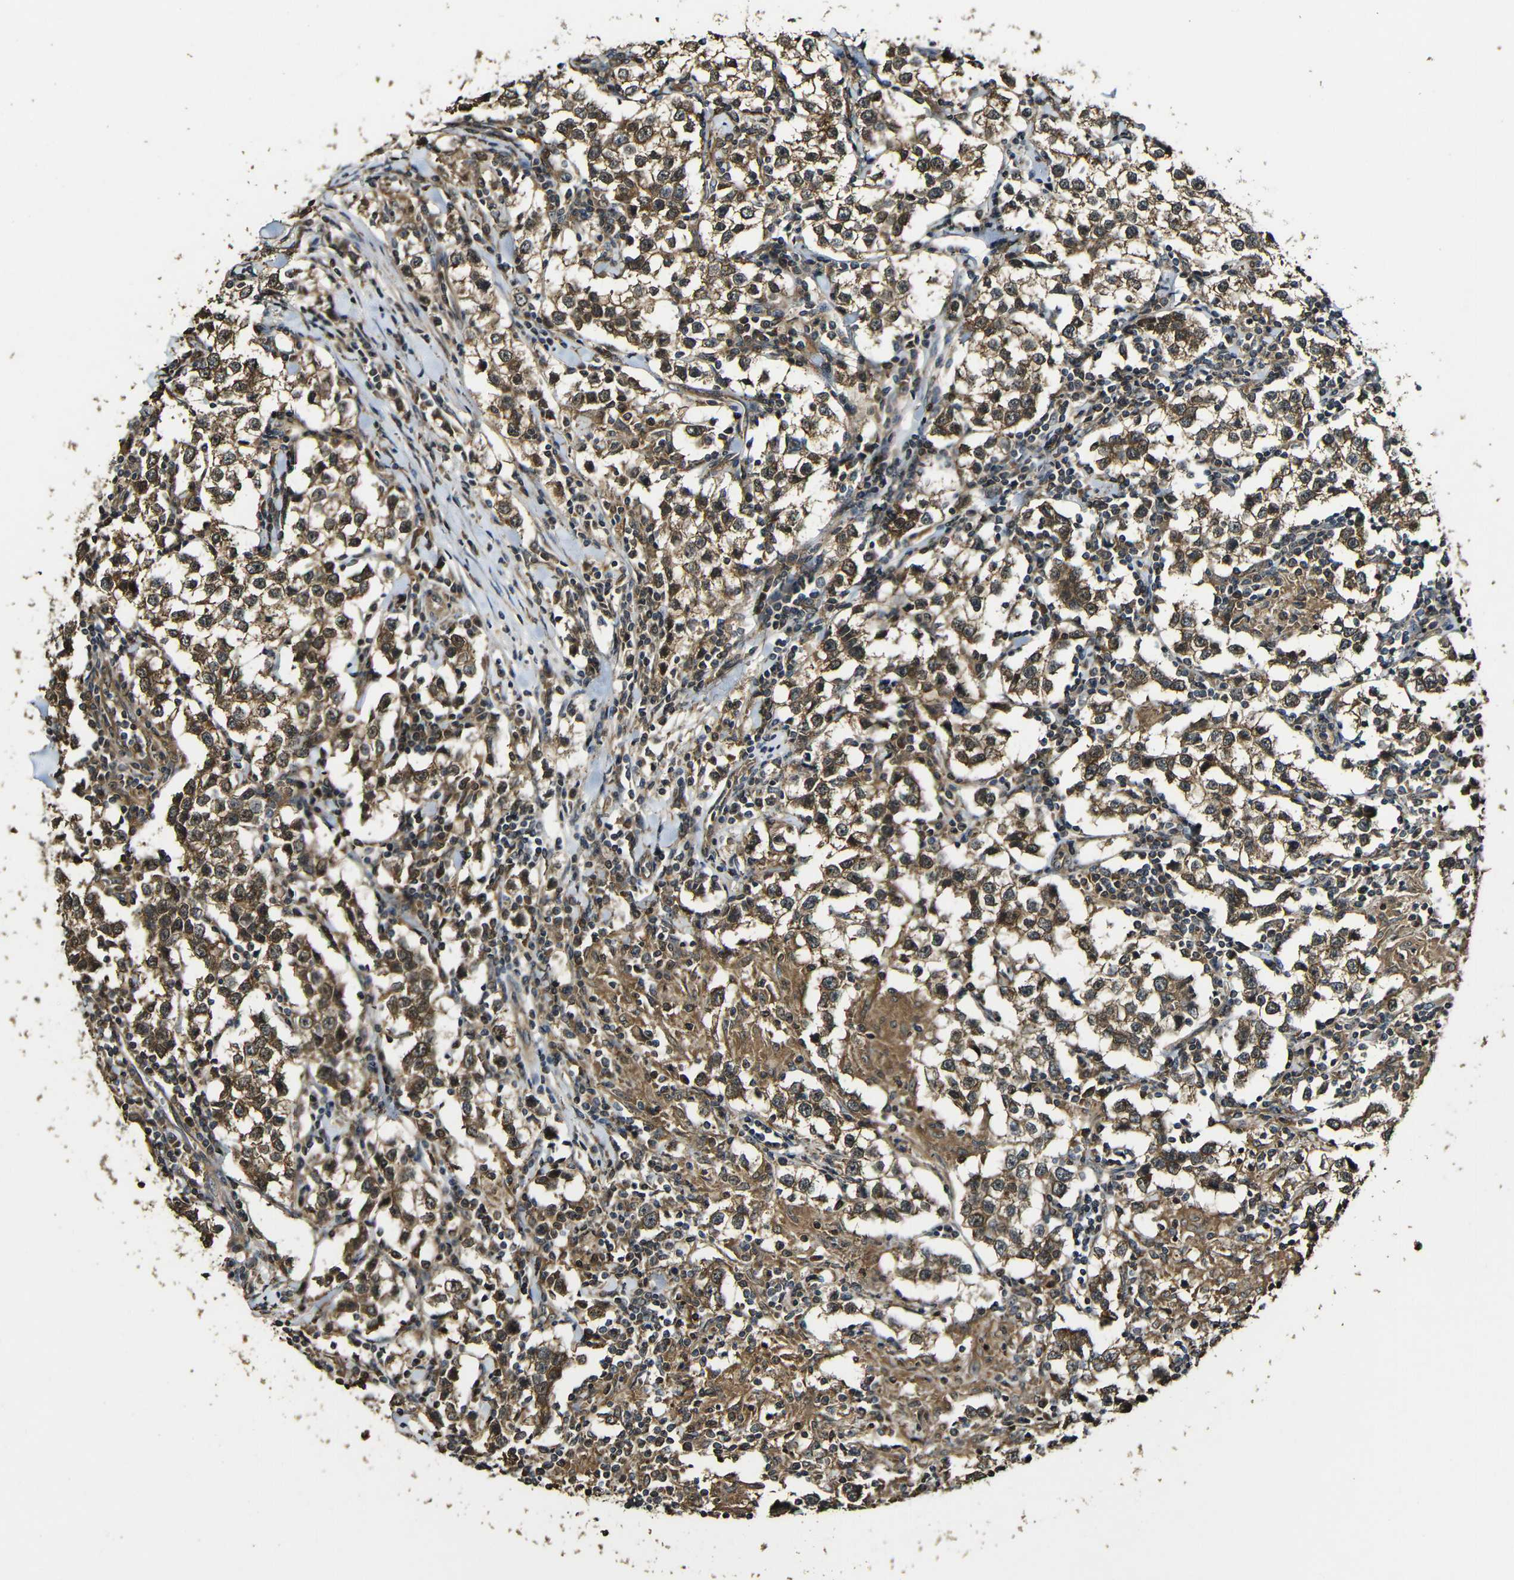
{"staining": {"intensity": "strong", "quantity": ">75%", "location": "cytoplasmic/membranous"}, "tissue": "testis cancer", "cell_type": "Tumor cells", "image_type": "cancer", "snomed": [{"axis": "morphology", "description": "Seminoma, NOS"}, {"axis": "morphology", "description": "Carcinoma, Embryonal, NOS"}, {"axis": "topography", "description": "Testis"}], "caption": "Testis seminoma stained for a protein (brown) displays strong cytoplasmic/membranous positive positivity in about >75% of tumor cells.", "gene": "CASP8", "patient": {"sex": "male", "age": 36}}